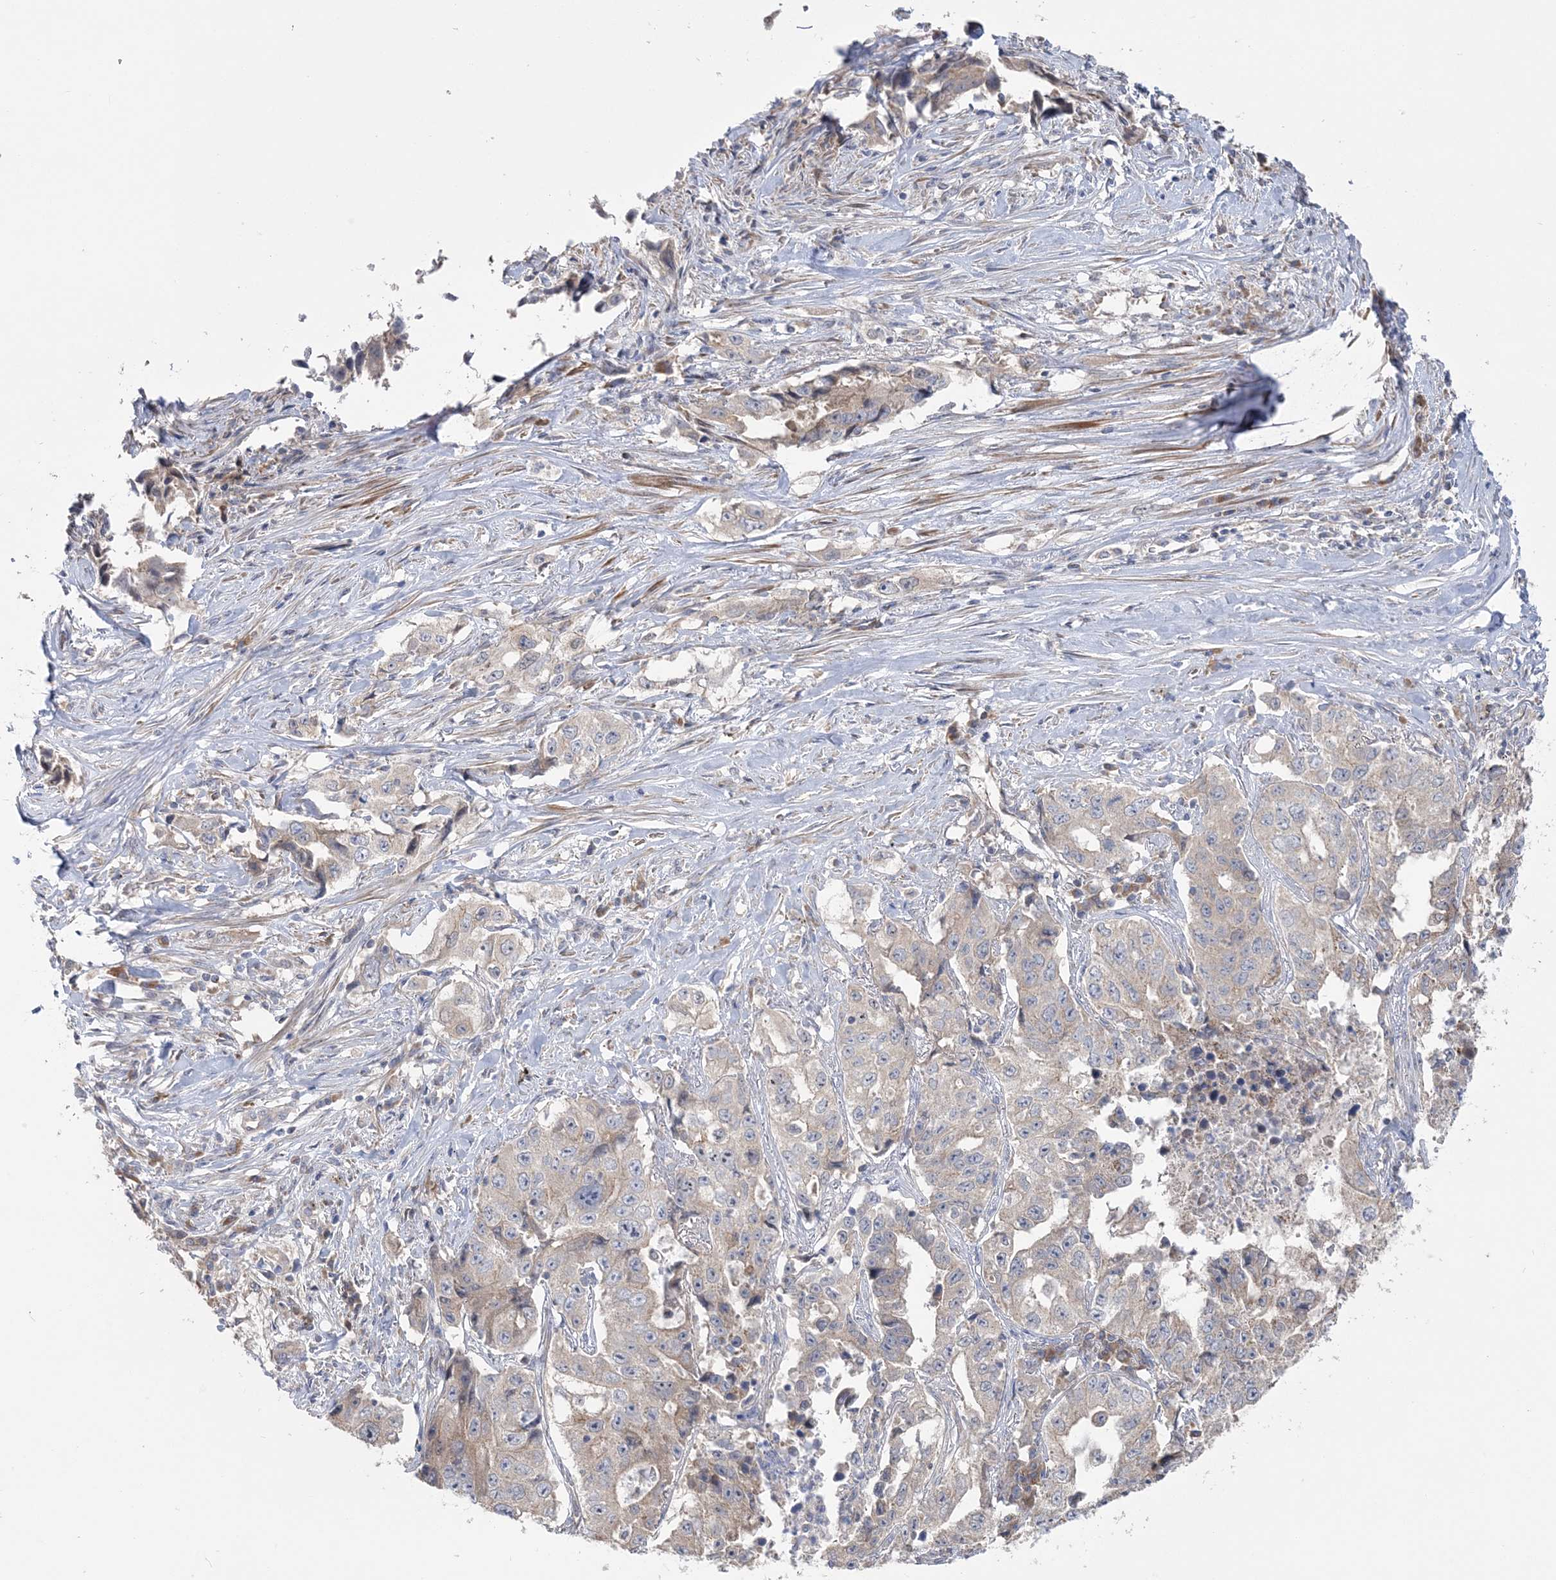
{"staining": {"intensity": "weak", "quantity": "<25%", "location": "cytoplasmic/membranous"}, "tissue": "lung cancer", "cell_type": "Tumor cells", "image_type": "cancer", "snomed": [{"axis": "morphology", "description": "Adenocarcinoma, NOS"}, {"axis": "topography", "description": "Lung"}], "caption": "Tumor cells show no significant positivity in lung adenocarcinoma.", "gene": "MMADHC", "patient": {"sex": "female", "age": 51}}